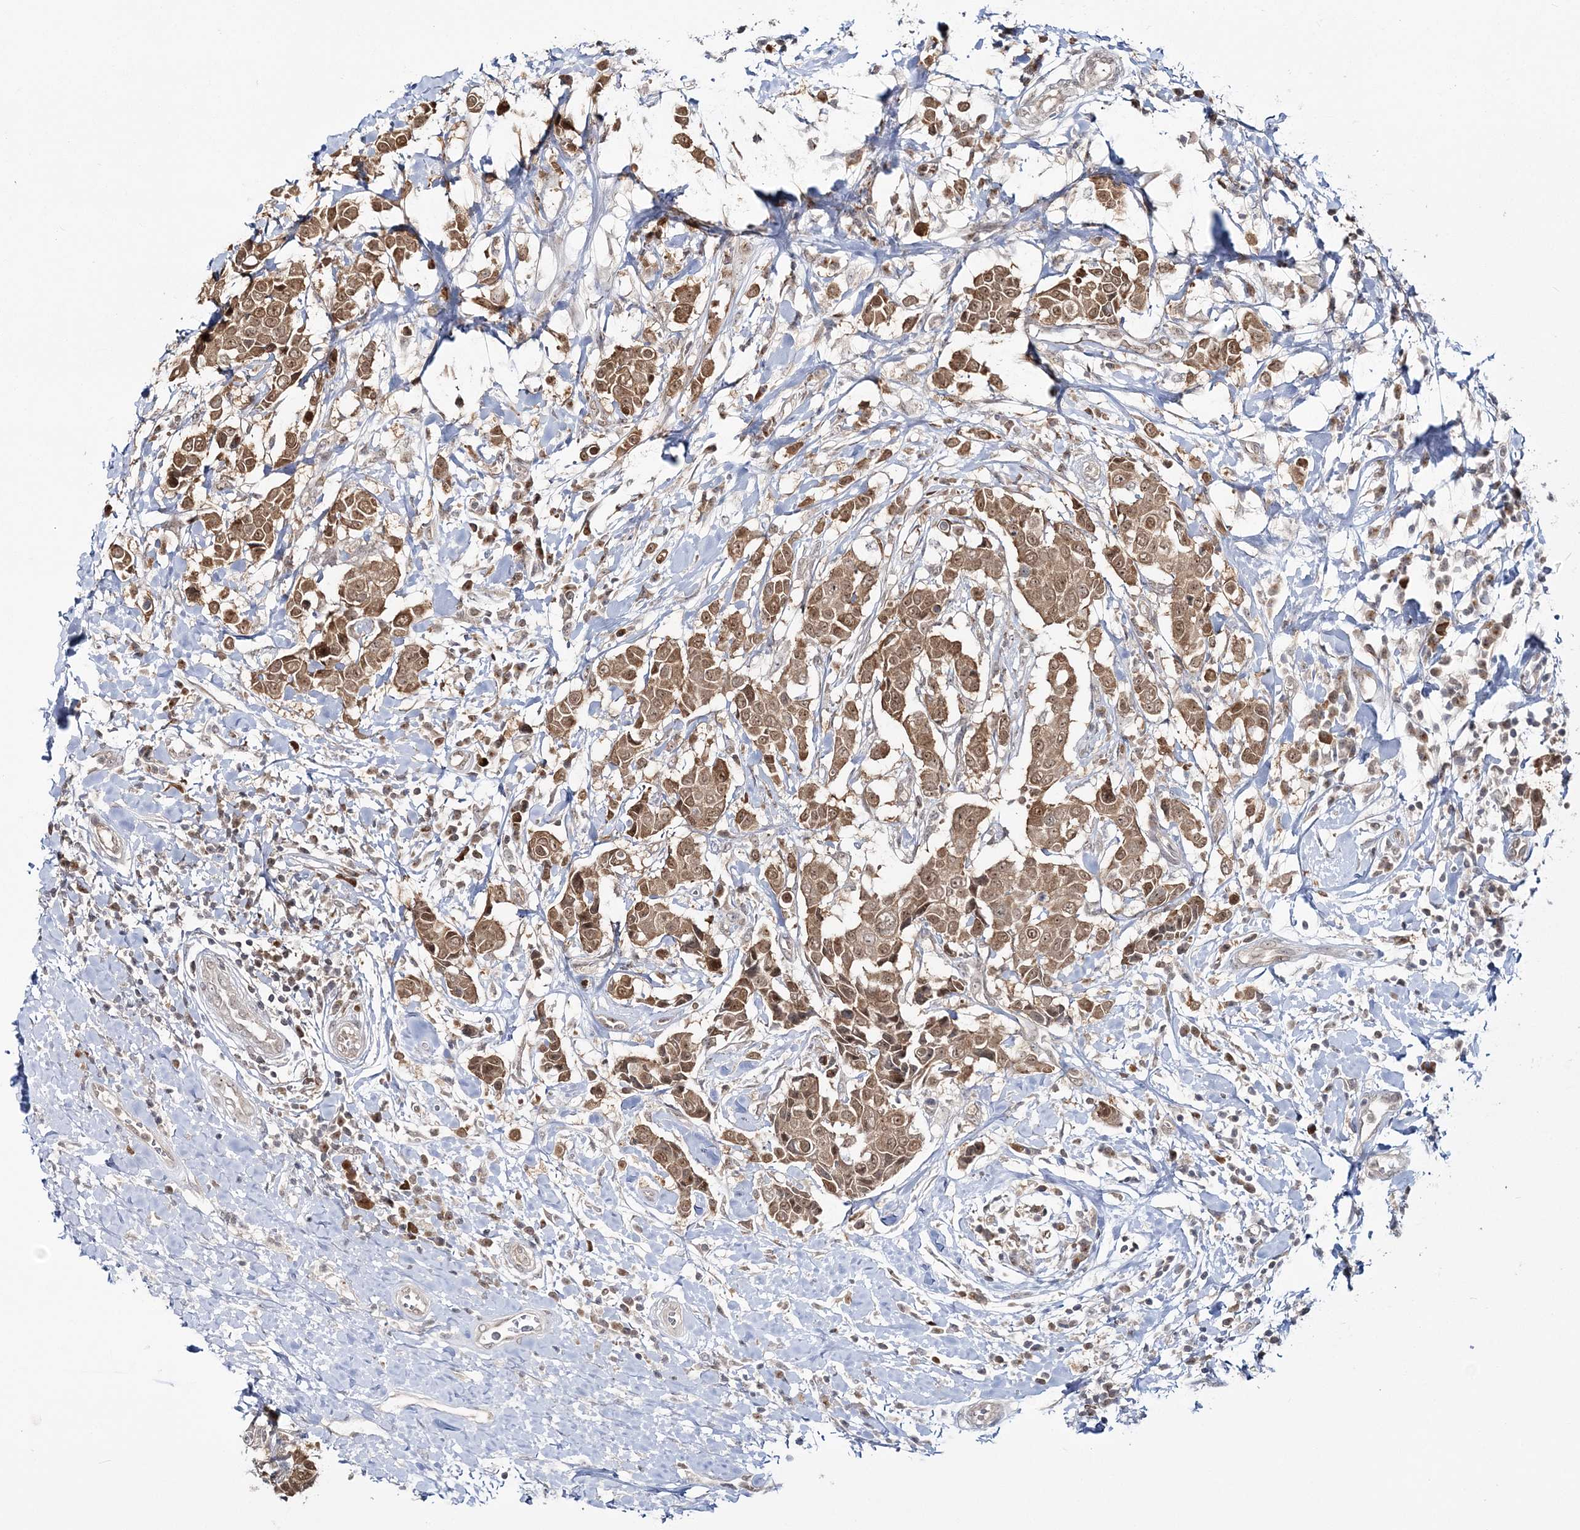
{"staining": {"intensity": "moderate", "quantity": ">75%", "location": "cytoplasmic/membranous,nuclear"}, "tissue": "breast cancer", "cell_type": "Tumor cells", "image_type": "cancer", "snomed": [{"axis": "morphology", "description": "Duct carcinoma"}, {"axis": "topography", "description": "Breast"}], "caption": "Breast invasive ductal carcinoma was stained to show a protein in brown. There is medium levels of moderate cytoplasmic/membranous and nuclear expression in about >75% of tumor cells. Nuclei are stained in blue.", "gene": "ZFAND6", "patient": {"sex": "female", "age": 27}}